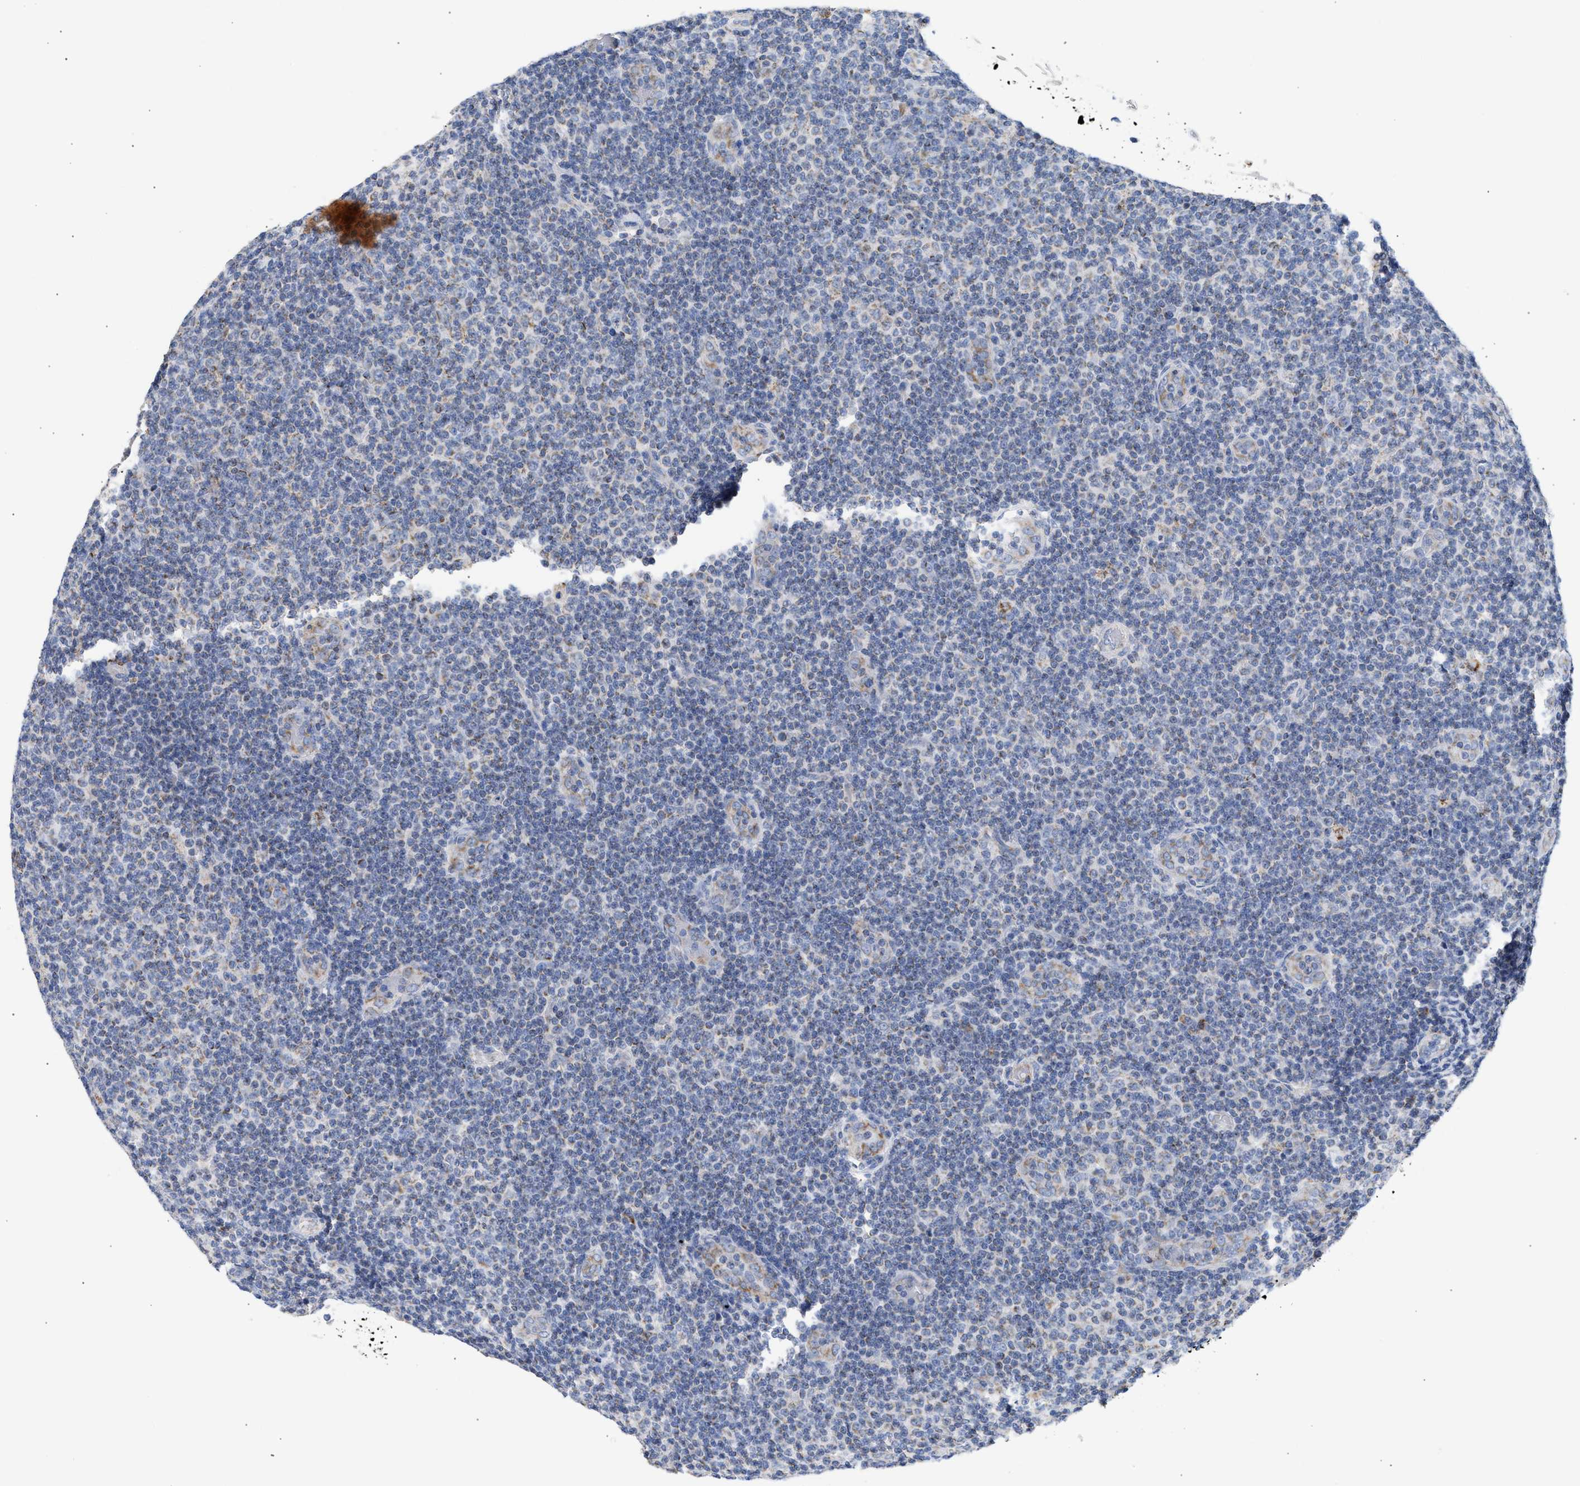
{"staining": {"intensity": "weak", "quantity": "<25%", "location": "cytoplasmic/membranous"}, "tissue": "lymphoma", "cell_type": "Tumor cells", "image_type": "cancer", "snomed": [{"axis": "morphology", "description": "Malignant lymphoma, non-Hodgkin's type, Low grade"}, {"axis": "topography", "description": "Lymph node"}], "caption": "High power microscopy micrograph of an immunohistochemistry (IHC) photomicrograph of malignant lymphoma, non-Hodgkin's type (low-grade), revealing no significant expression in tumor cells.", "gene": "ACOT13", "patient": {"sex": "male", "age": 83}}